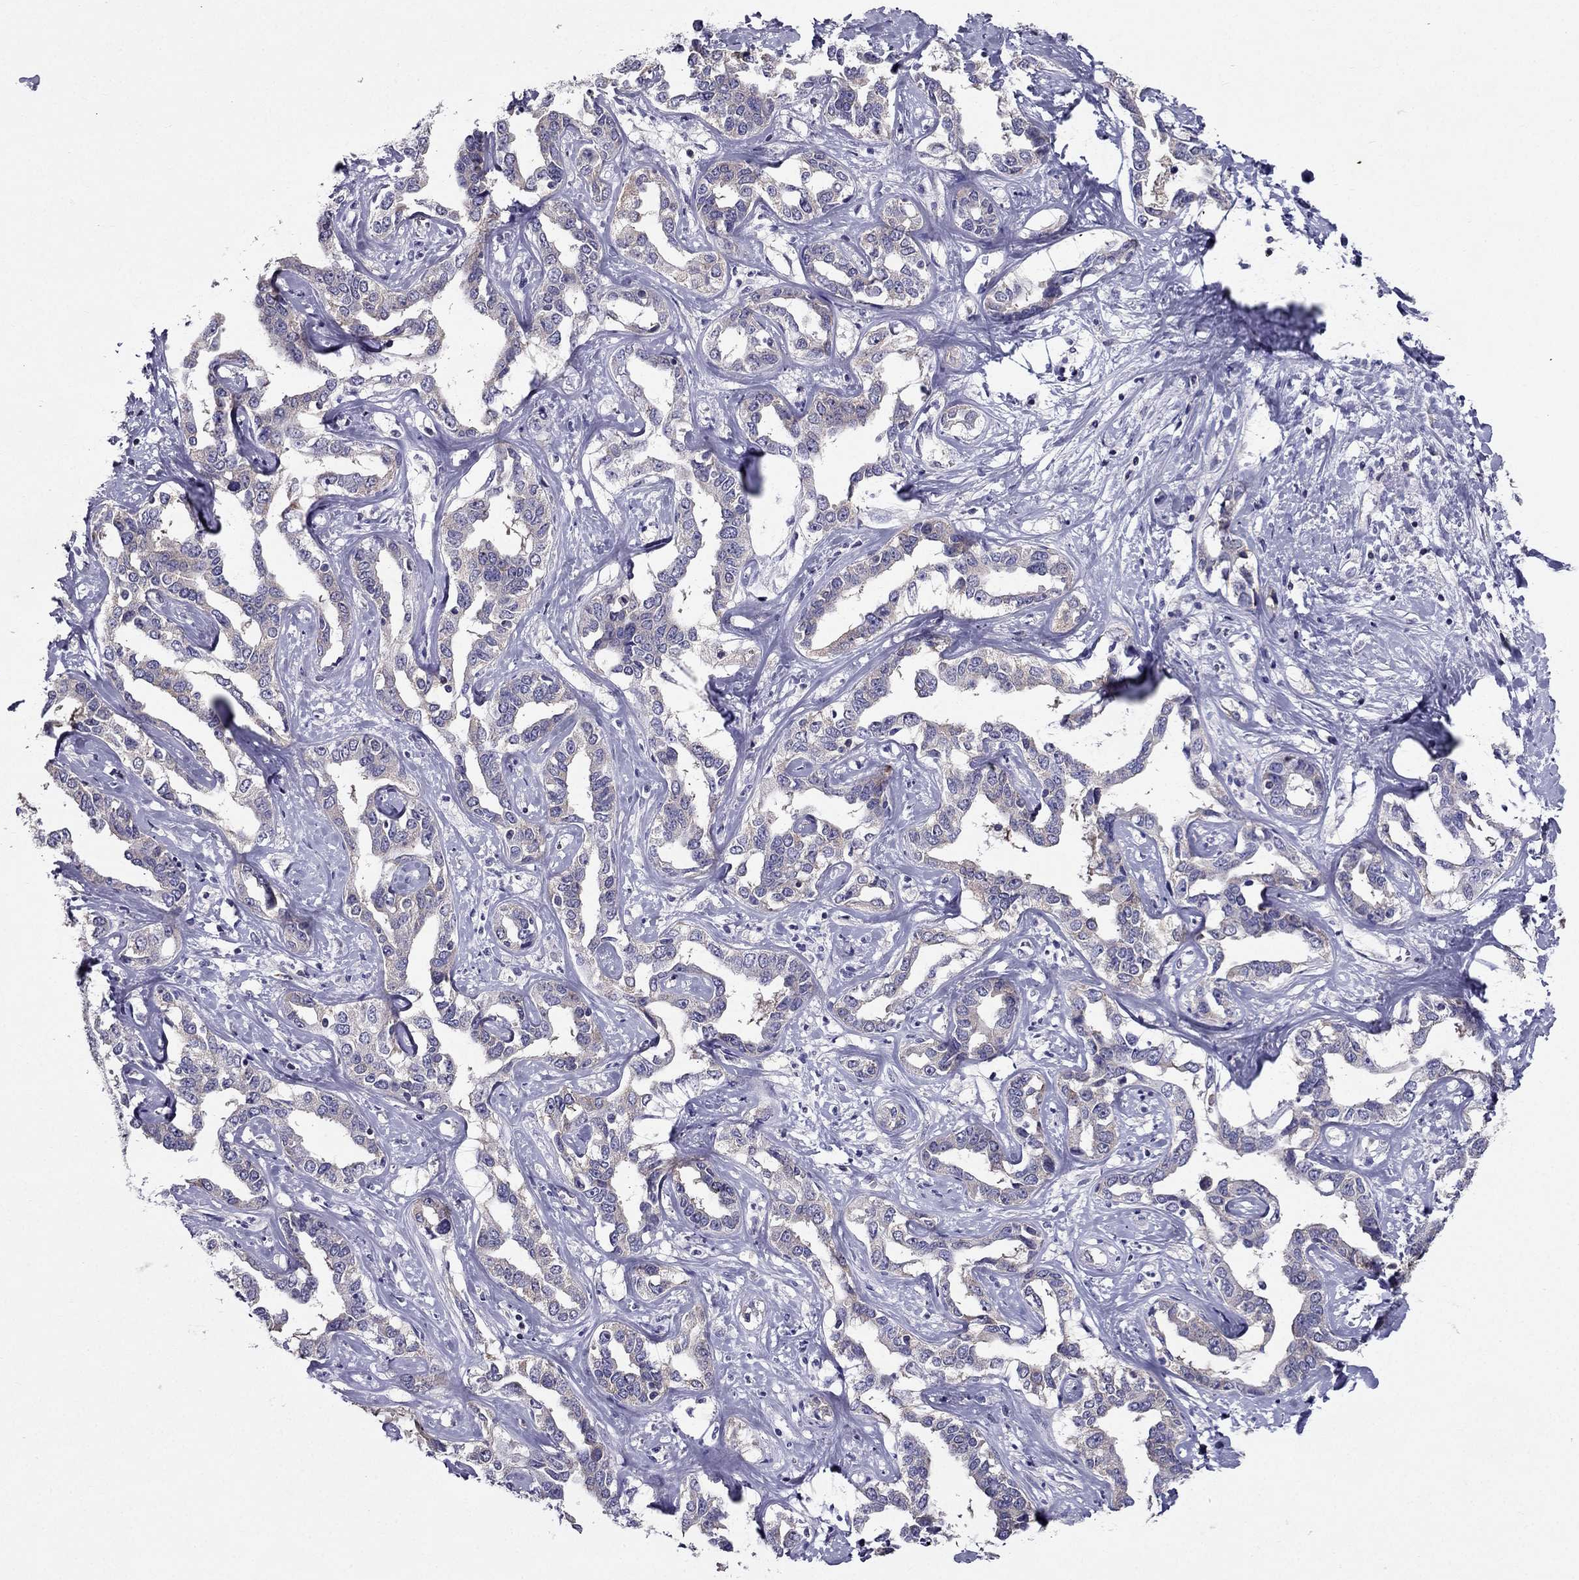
{"staining": {"intensity": "negative", "quantity": "none", "location": "none"}, "tissue": "liver cancer", "cell_type": "Tumor cells", "image_type": "cancer", "snomed": [{"axis": "morphology", "description": "Cholangiocarcinoma"}, {"axis": "topography", "description": "Liver"}], "caption": "Protein analysis of liver cancer exhibits no significant positivity in tumor cells.", "gene": "AAK1", "patient": {"sex": "male", "age": 59}}